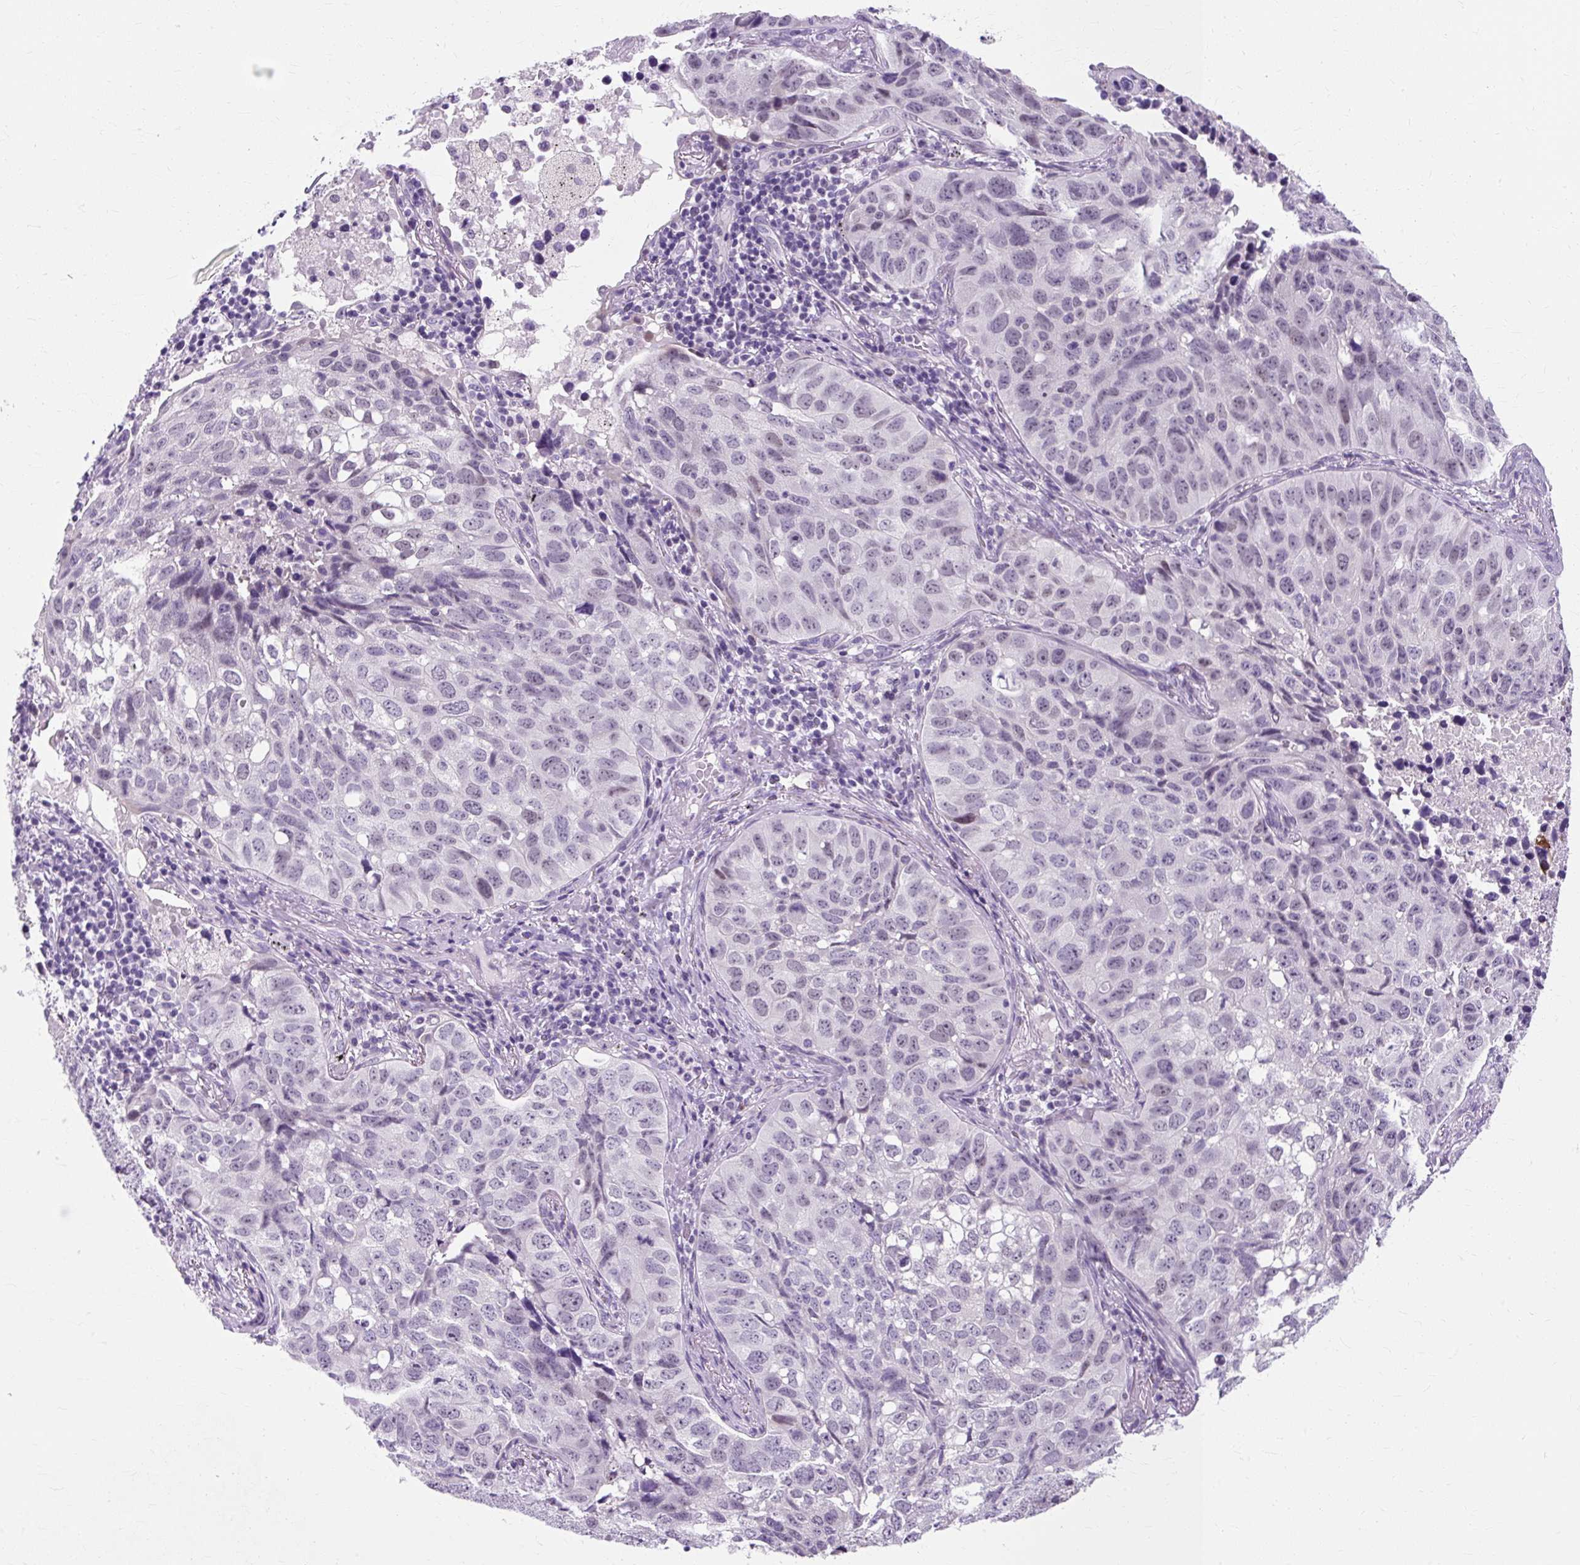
{"staining": {"intensity": "negative", "quantity": "none", "location": "none"}, "tissue": "lung cancer", "cell_type": "Tumor cells", "image_type": "cancer", "snomed": [{"axis": "morphology", "description": "Squamous cell carcinoma, NOS"}, {"axis": "topography", "description": "Lung"}], "caption": "An IHC micrograph of lung squamous cell carcinoma is shown. There is no staining in tumor cells of lung squamous cell carcinoma.", "gene": "RYBP", "patient": {"sex": "male", "age": 60}}